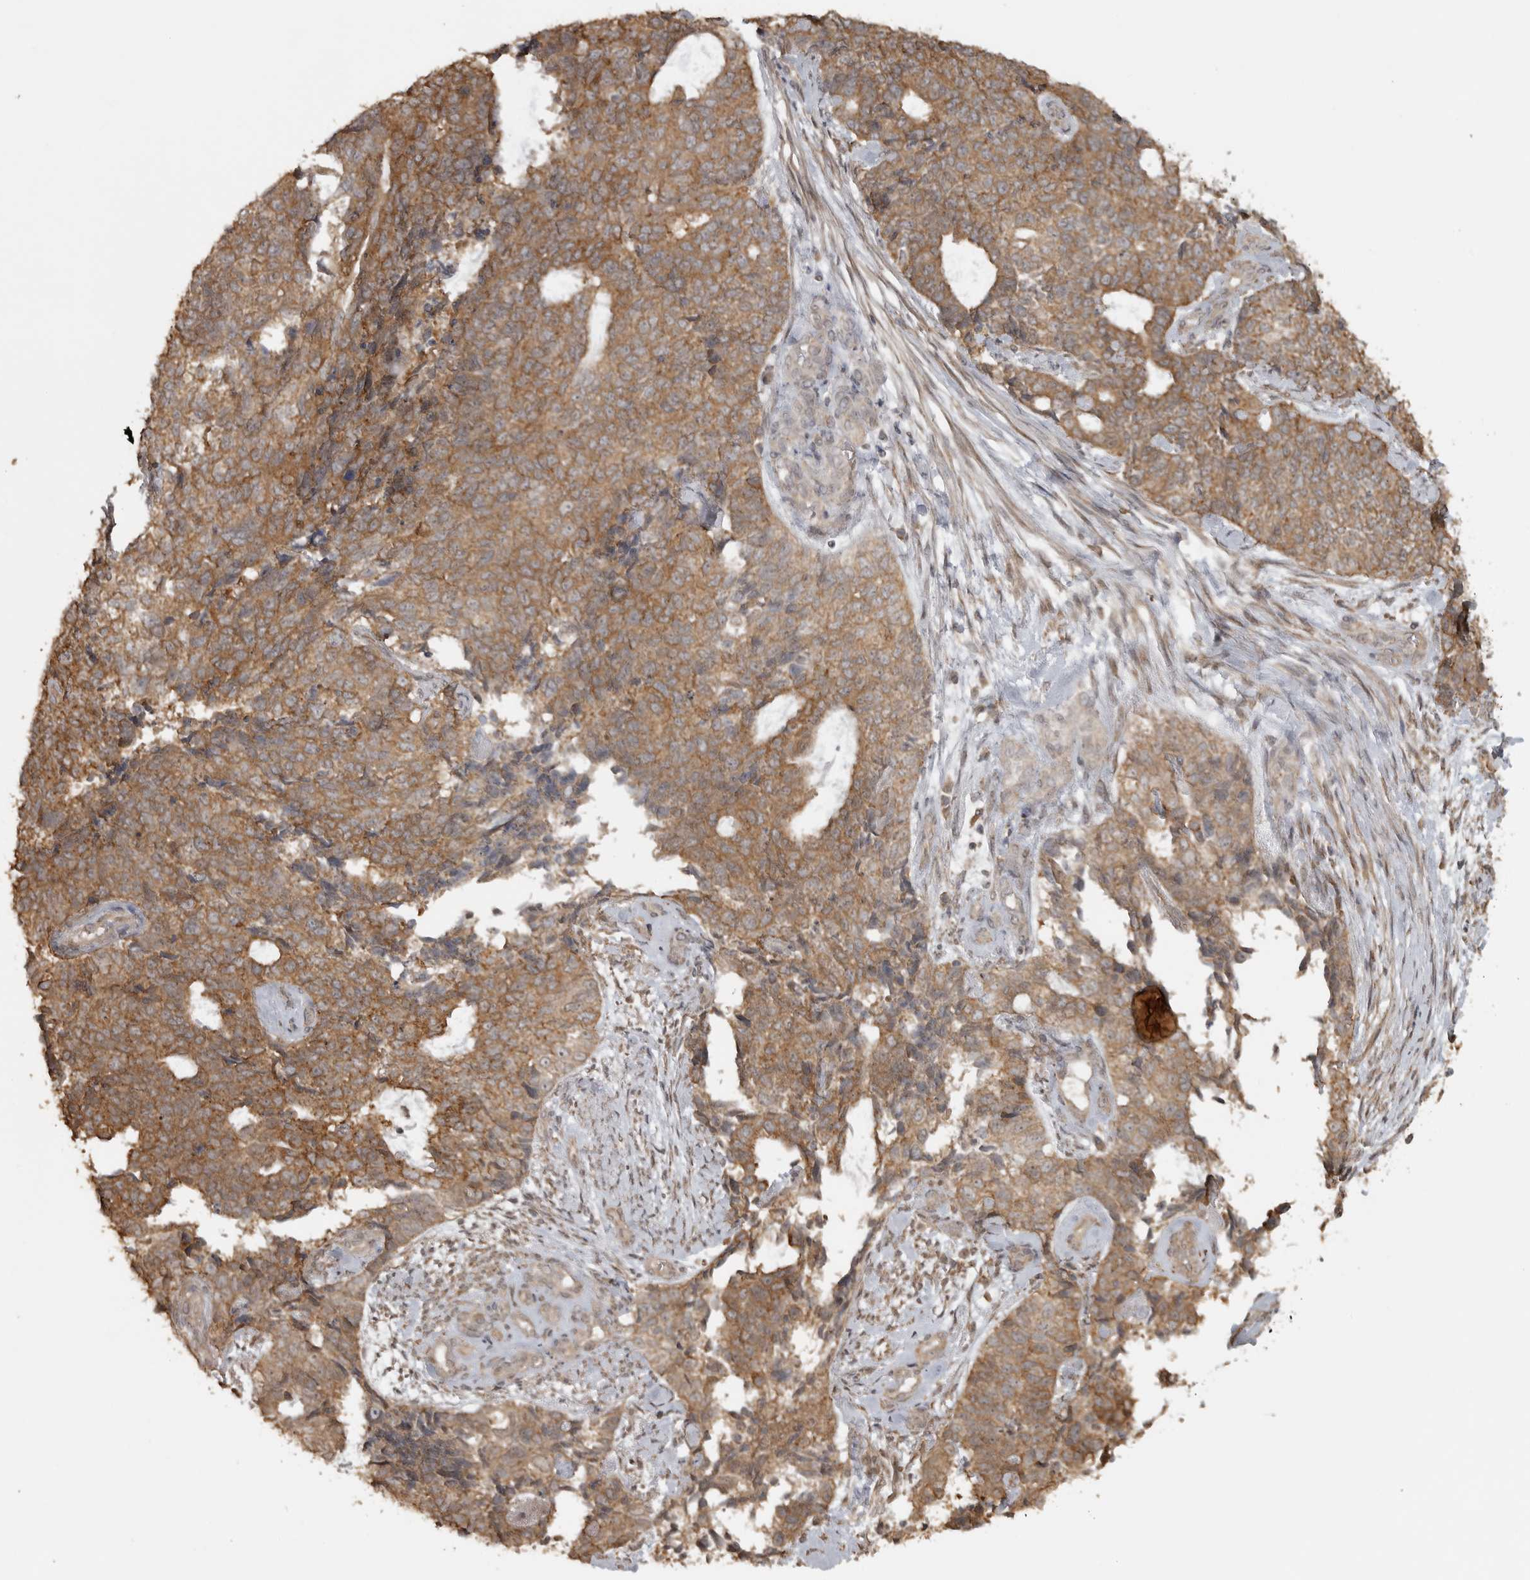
{"staining": {"intensity": "moderate", "quantity": ">75%", "location": "cytoplasmic/membranous"}, "tissue": "cervical cancer", "cell_type": "Tumor cells", "image_type": "cancer", "snomed": [{"axis": "morphology", "description": "Squamous cell carcinoma, NOS"}, {"axis": "topography", "description": "Cervix"}], "caption": "Moderate cytoplasmic/membranous protein expression is appreciated in about >75% of tumor cells in cervical cancer.", "gene": "LLGL1", "patient": {"sex": "female", "age": 63}}